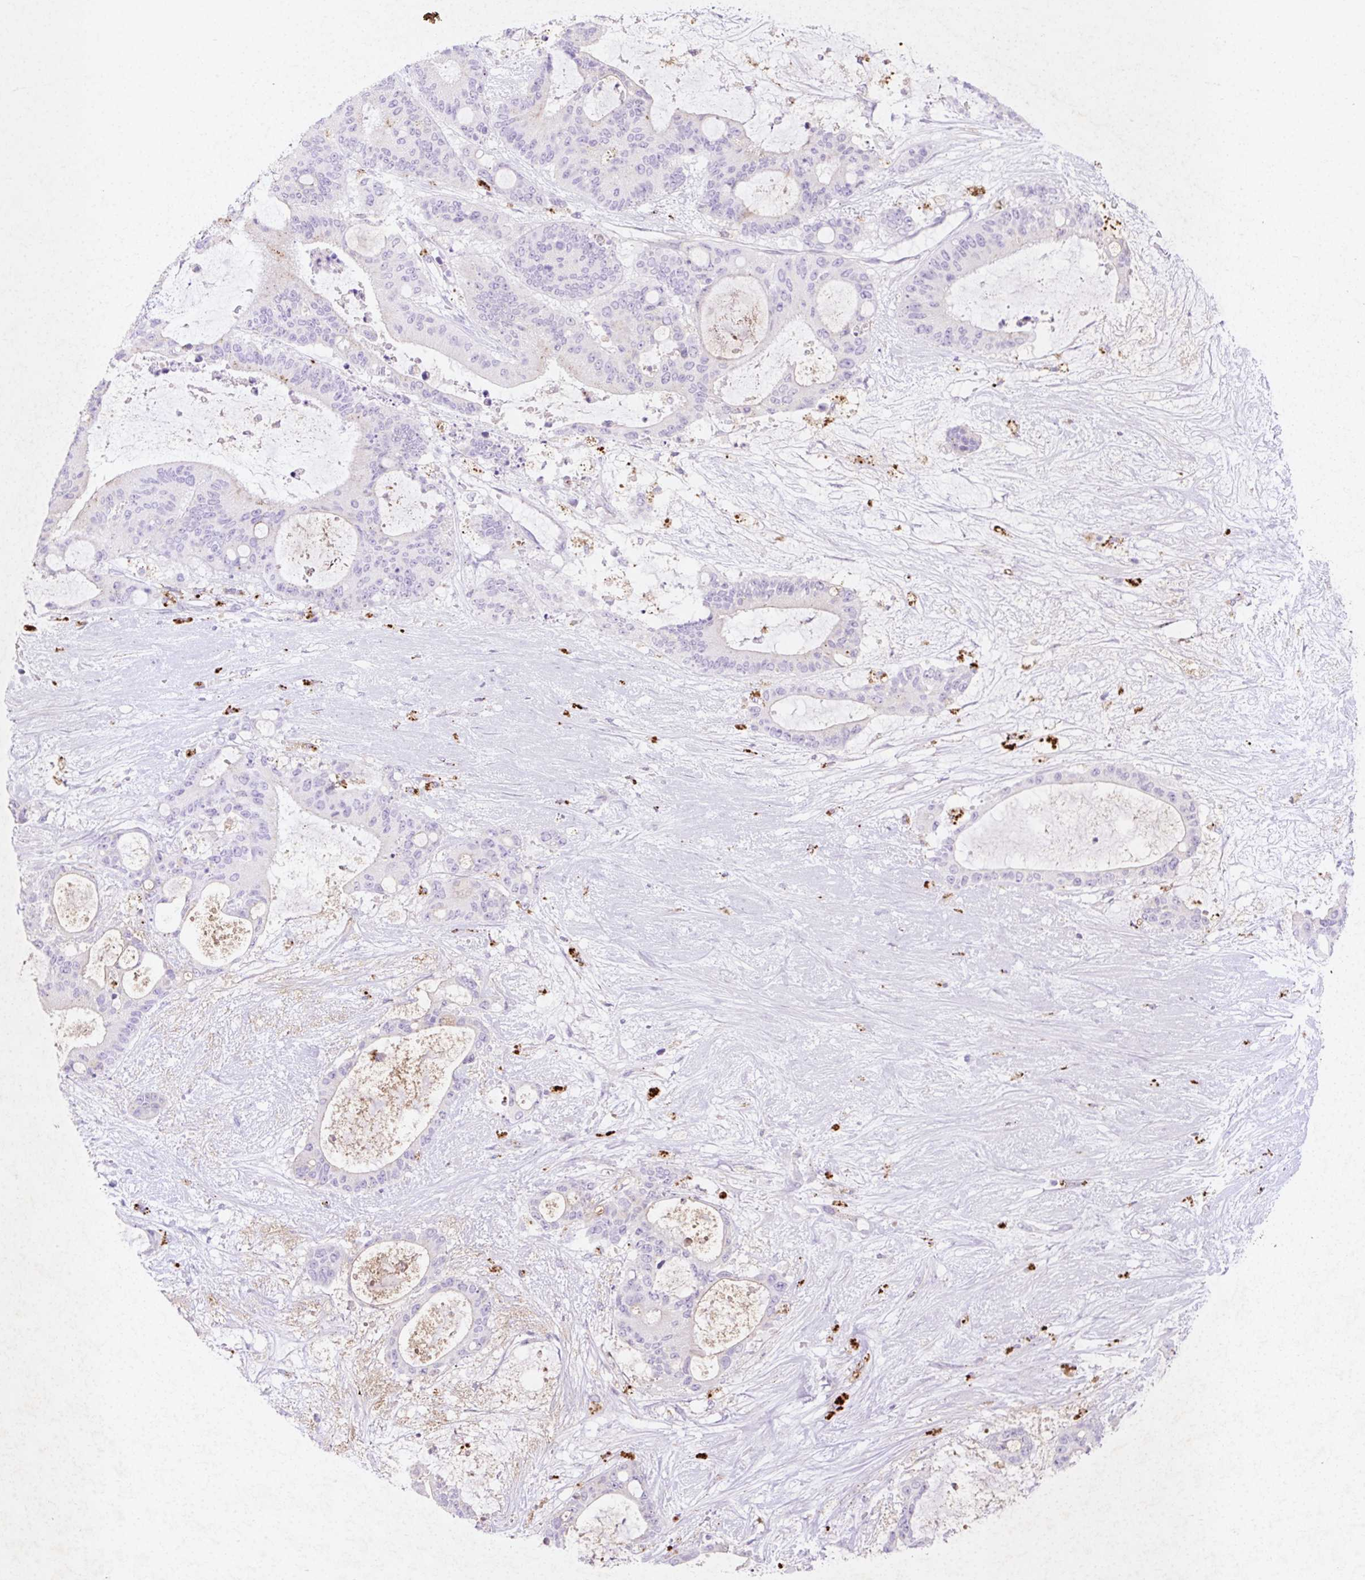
{"staining": {"intensity": "negative", "quantity": "none", "location": "none"}, "tissue": "liver cancer", "cell_type": "Tumor cells", "image_type": "cancer", "snomed": [{"axis": "morphology", "description": "Normal tissue, NOS"}, {"axis": "morphology", "description": "Cholangiocarcinoma"}, {"axis": "topography", "description": "Liver"}, {"axis": "topography", "description": "Peripheral nerve tissue"}], "caption": "Micrograph shows no protein positivity in tumor cells of liver cholangiocarcinoma tissue.", "gene": "HEXA", "patient": {"sex": "female", "age": 73}}